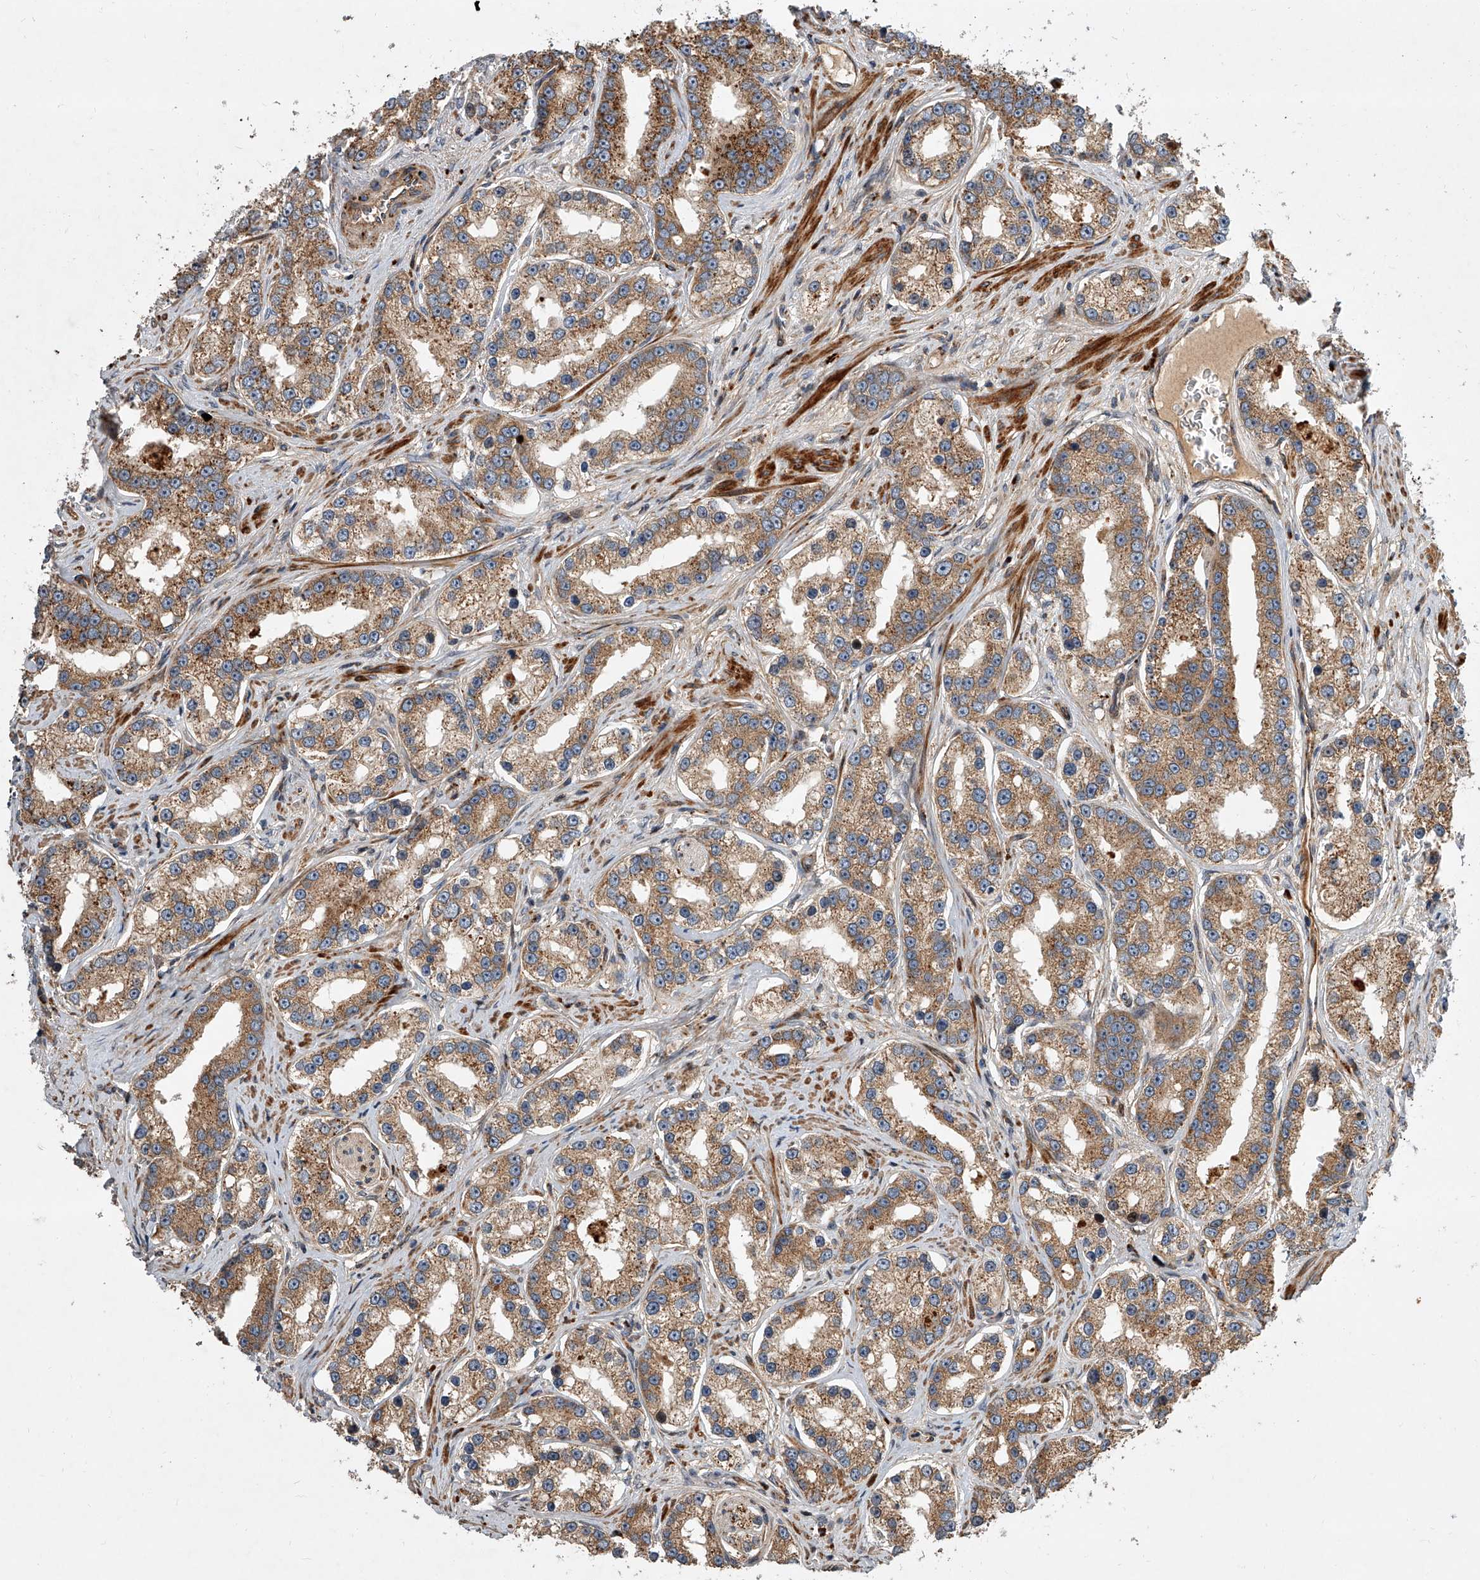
{"staining": {"intensity": "moderate", "quantity": ">75%", "location": "cytoplasmic/membranous"}, "tissue": "prostate cancer", "cell_type": "Tumor cells", "image_type": "cancer", "snomed": [{"axis": "morphology", "description": "Normal tissue, NOS"}, {"axis": "morphology", "description": "Adenocarcinoma, High grade"}, {"axis": "topography", "description": "Prostate"}], "caption": "Approximately >75% of tumor cells in prostate cancer (adenocarcinoma (high-grade)) reveal moderate cytoplasmic/membranous protein staining as visualized by brown immunohistochemical staining.", "gene": "USP47", "patient": {"sex": "male", "age": 83}}